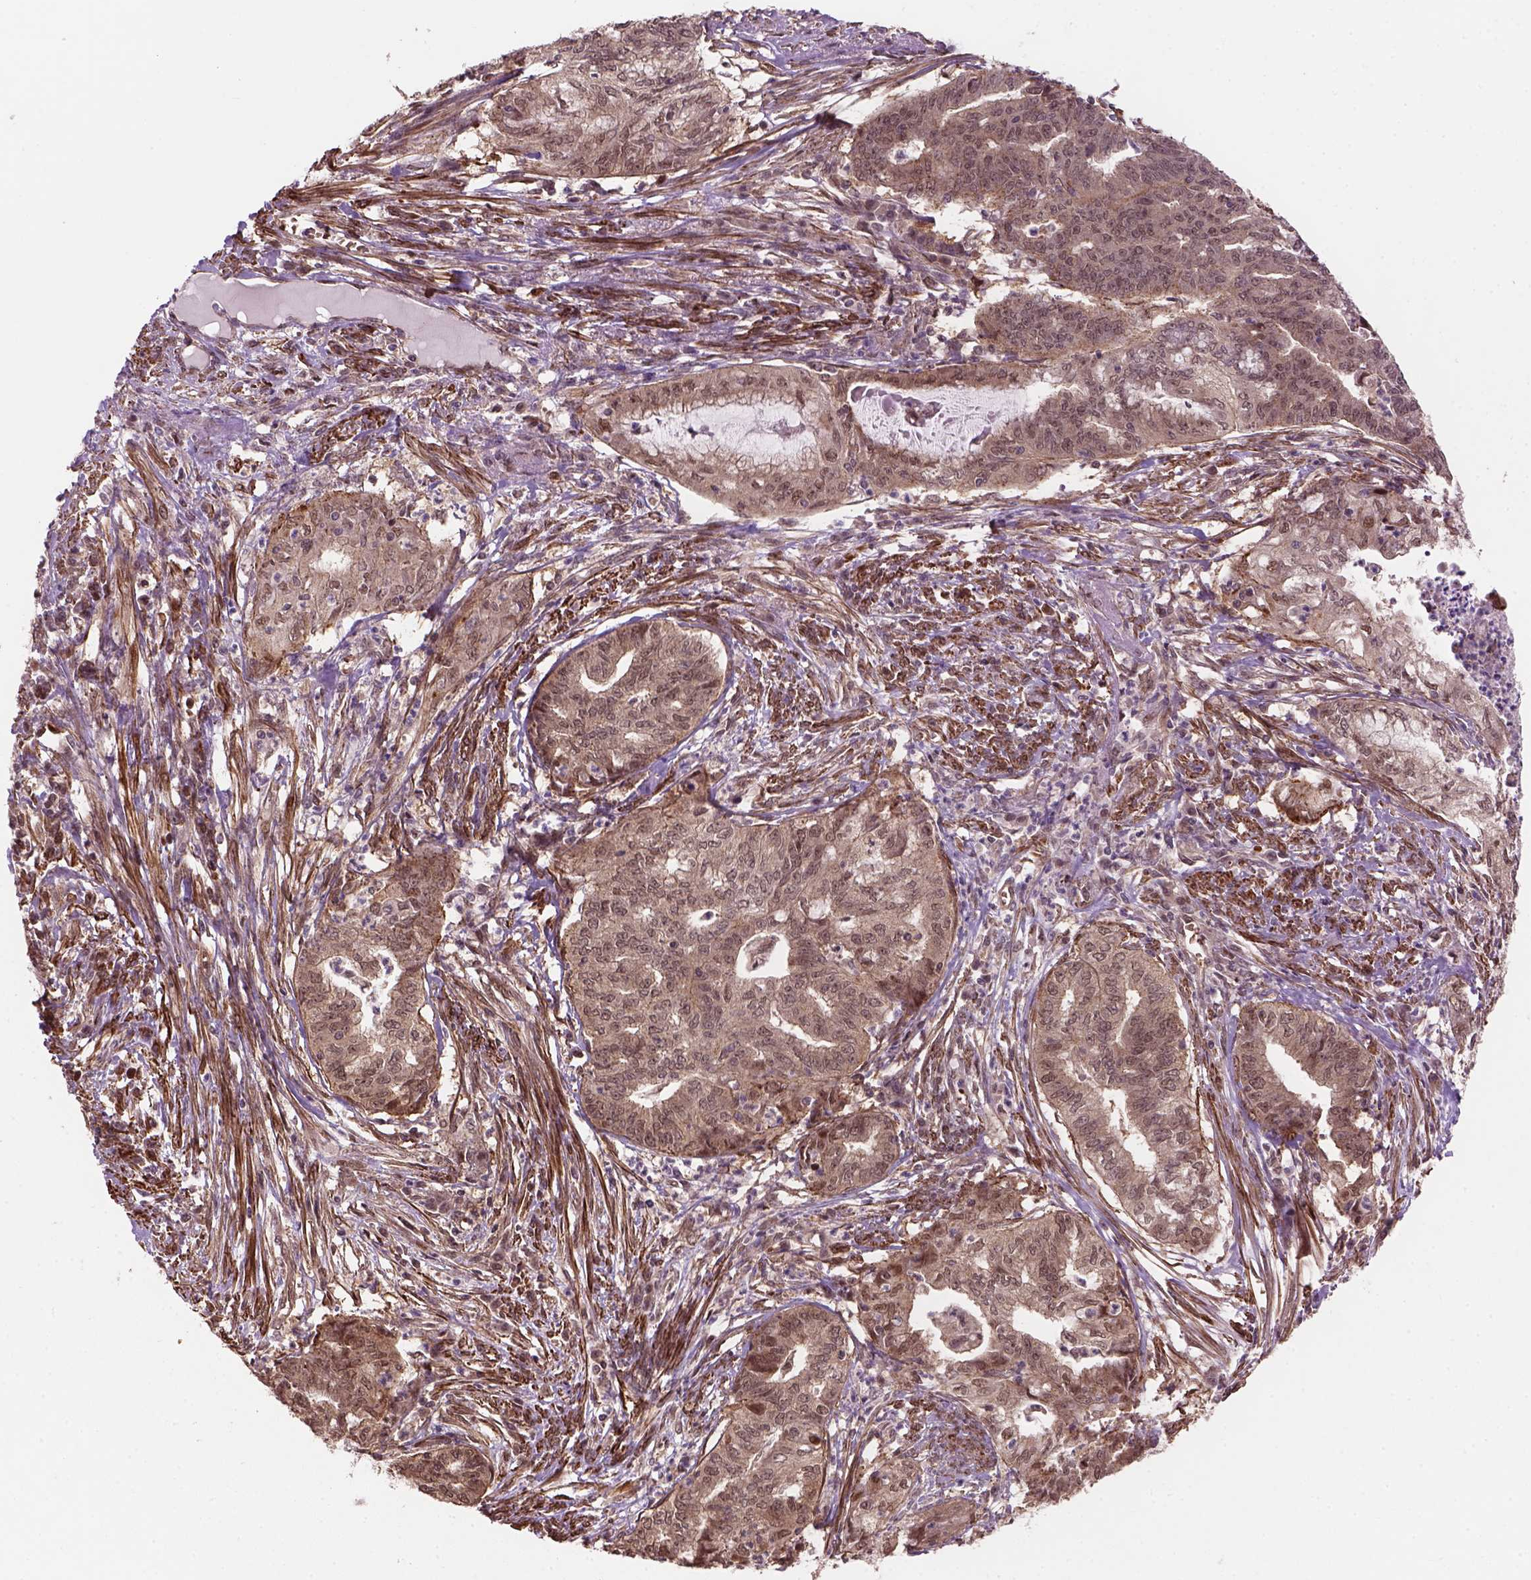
{"staining": {"intensity": "moderate", "quantity": "25%-75%", "location": "cytoplasmic/membranous,nuclear"}, "tissue": "endometrial cancer", "cell_type": "Tumor cells", "image_type": "cancer", "snomed": [{"axis": "morphology", "description": "Adenocarcinoma, NOS"}, {"axis": "topography", "description": "Endometrium"}], "caption": "Immunohistochemical staining of human adenocarcinoma (endometrial) demonstrates medium levels of moderate cytoplasmic/membranous and nuclear expression in approximately 25%-75% of tumor cells. (IHC, brightfield microscopy, high magnification).", "gene": "PSMD11", "patient": {"sex": "female", "age": 79}}